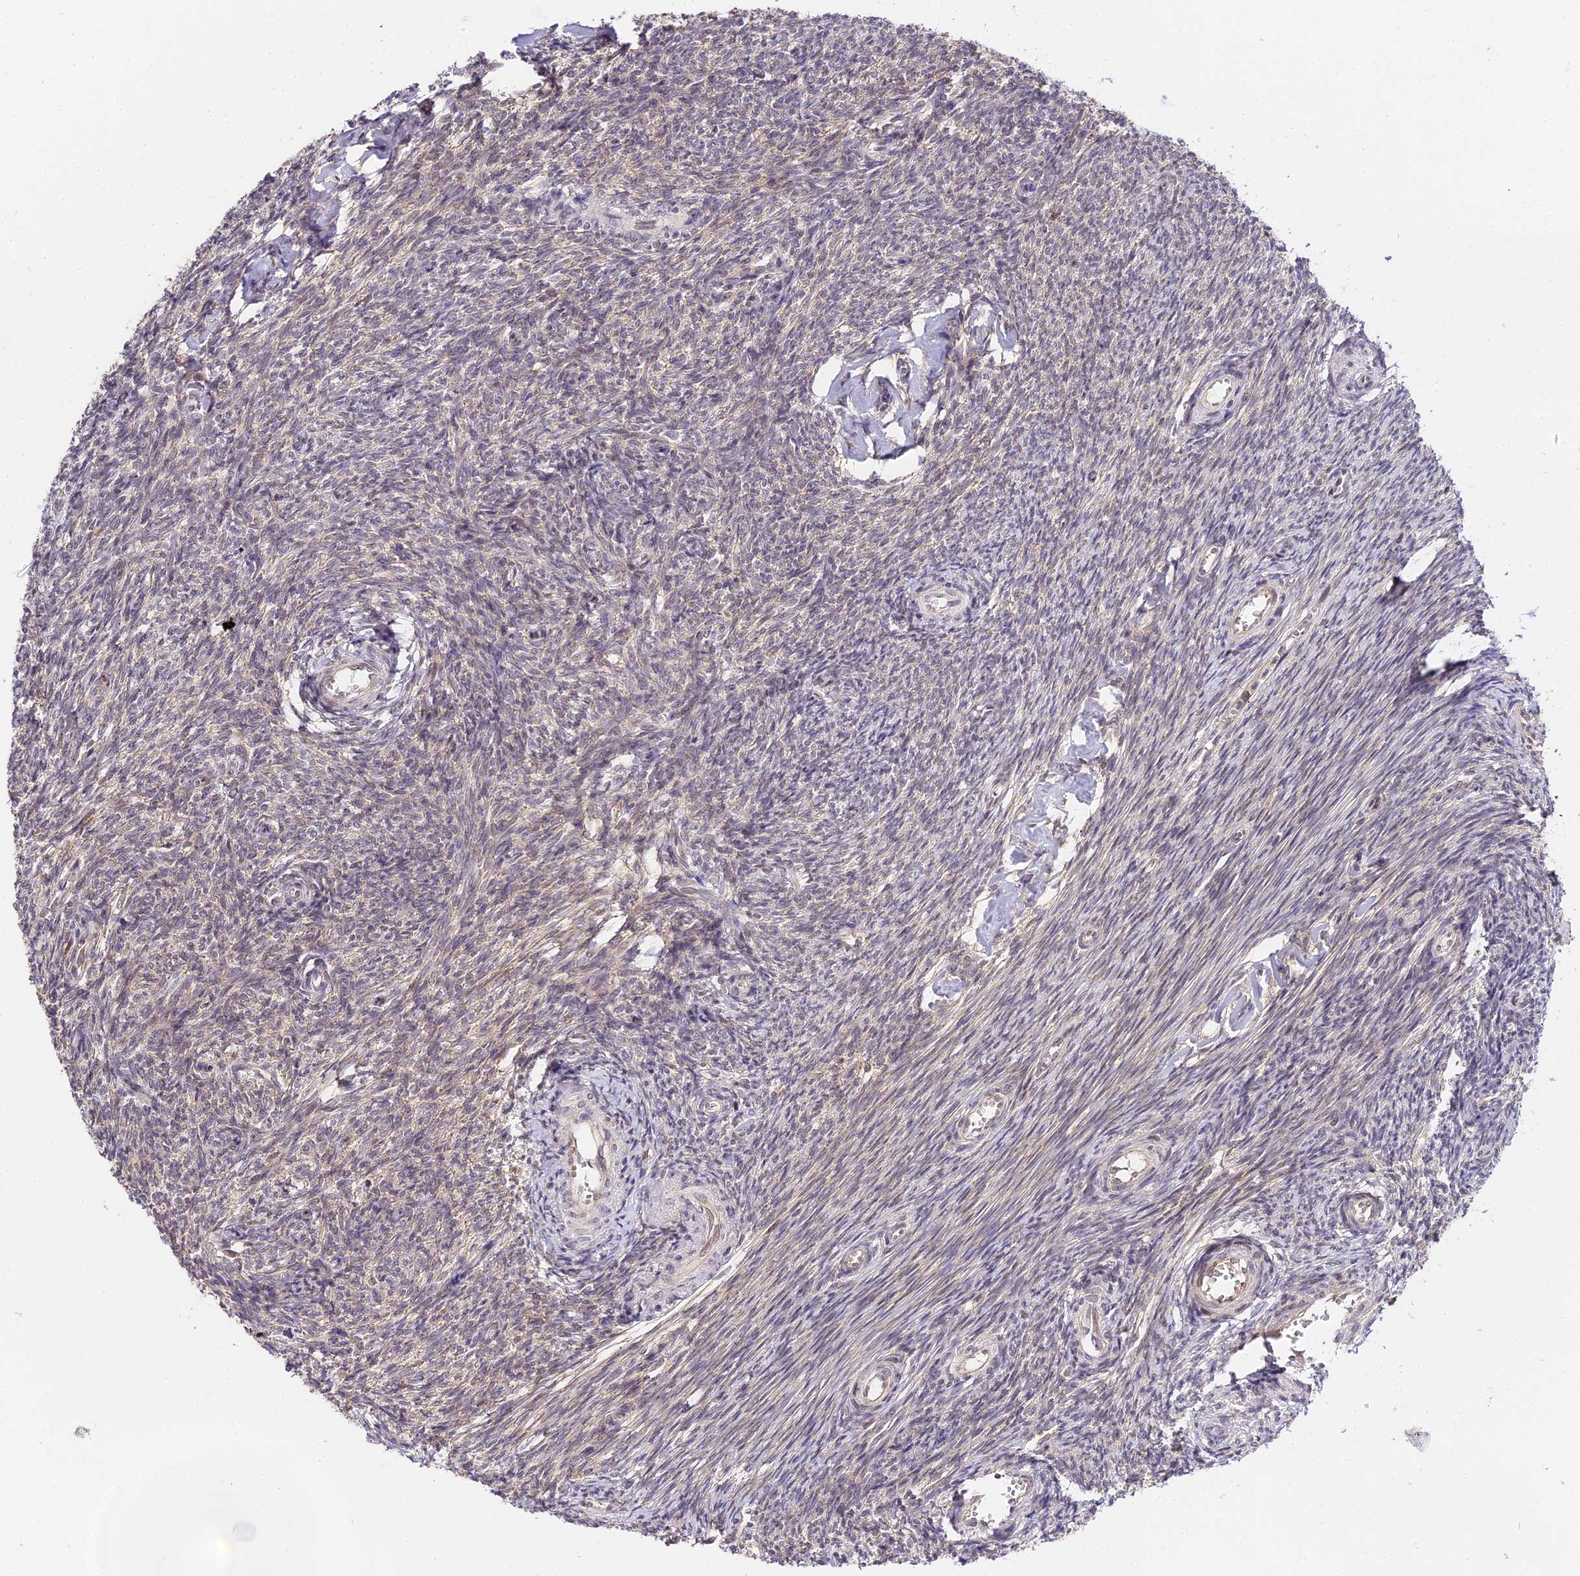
{"staining": {"intensity": "weak", "quantity": "<25%", "location": "cytoplasmic/membranous"}, "tissue": "ovary", "cell_type": "Ovarian stroma cells", "image_type": "normal", "snomed": [{"axis": "morphology", "description": "Normal tissue, NOS"}, {"axis": "topography", "description": "Ovary"}], "caption": "IHC histopathology image of benign ovary: human ovary stained with DAB (3,3'-diaminobenzidine) reveals no significant protein positivity in ovarian stroma cells. (DAB immunohistochemistry with hematoxylin counter stain).", "gene": "IMPACT", "patient": {"sex": "female", "age": 44}}